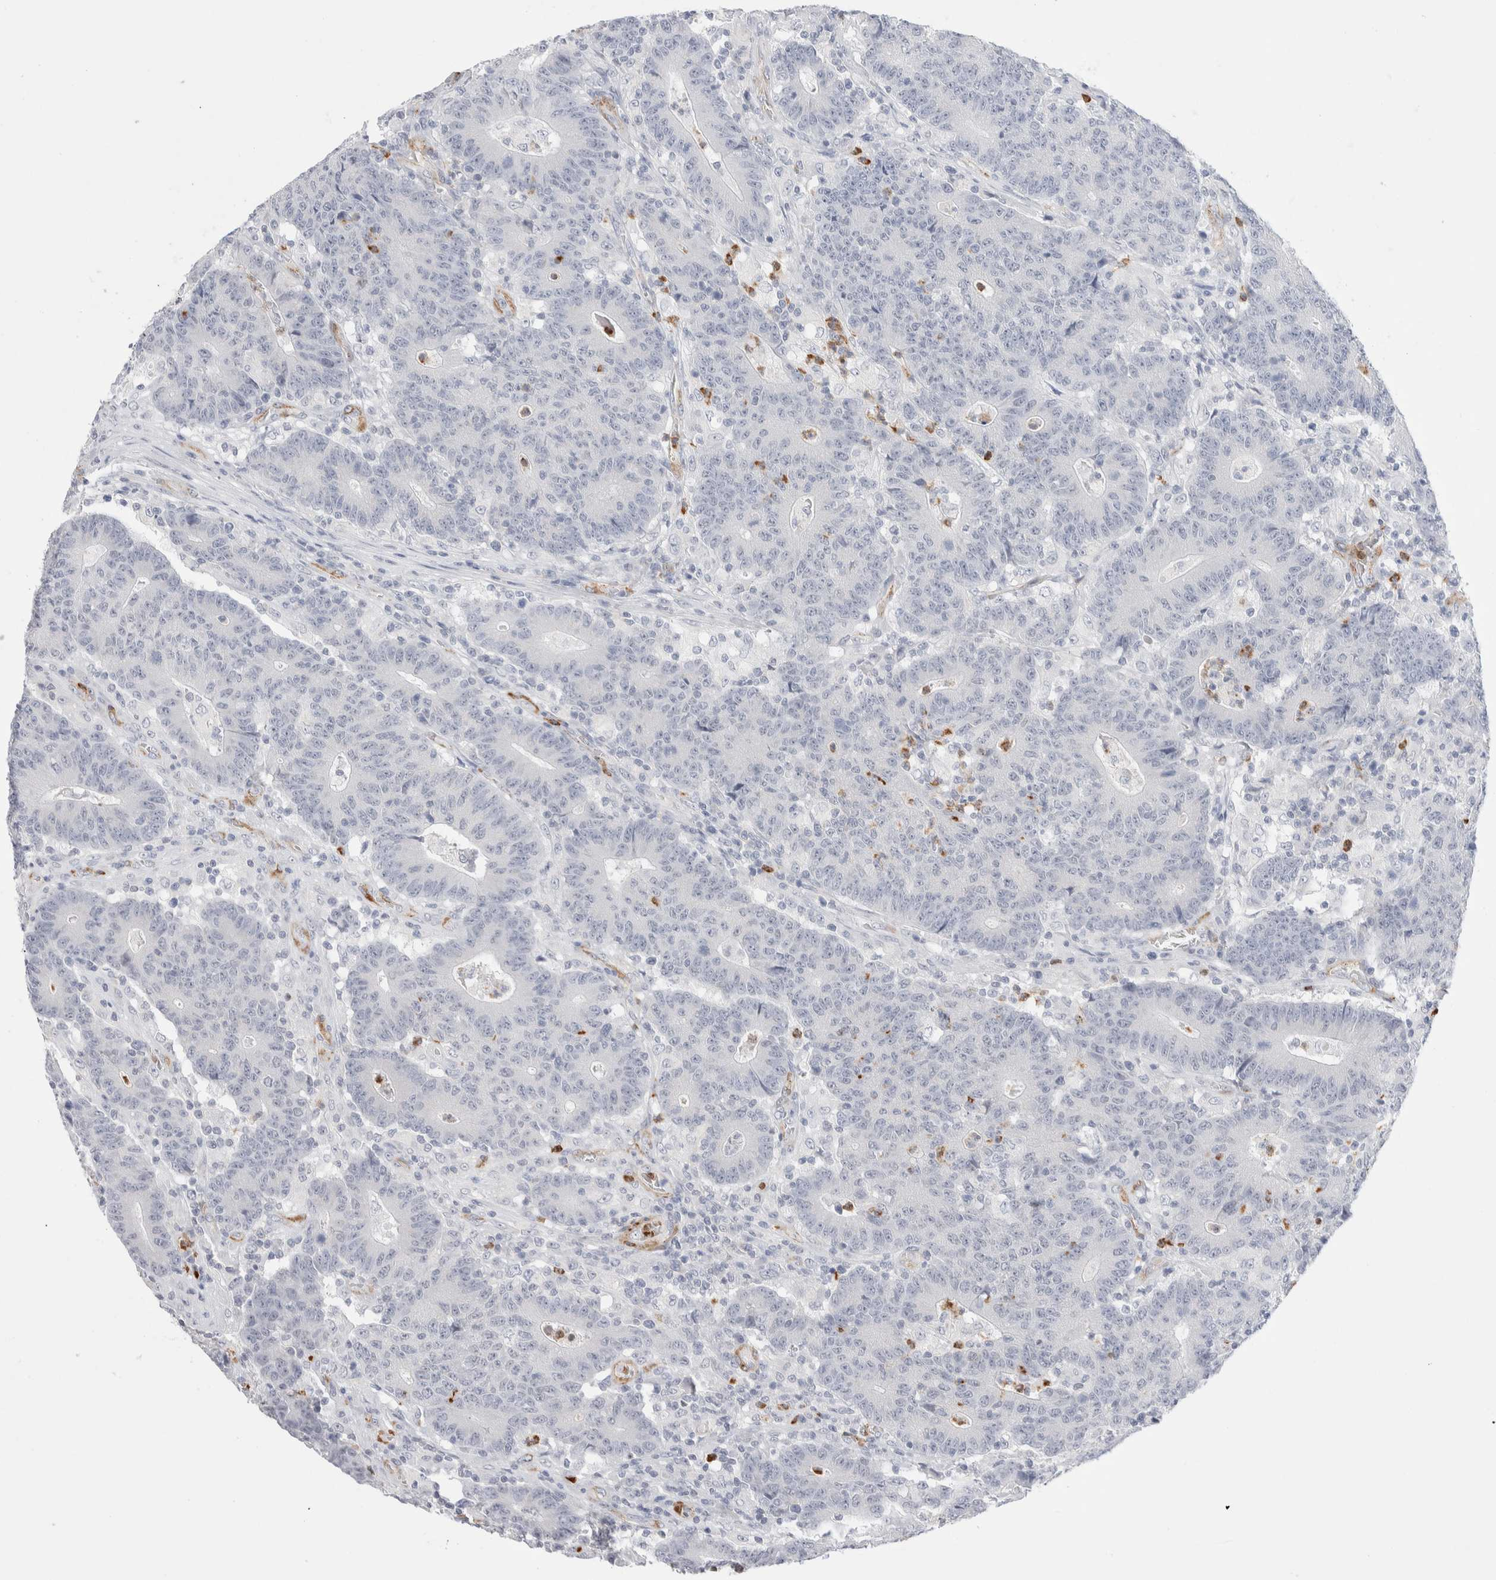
{"staining": {"intensity": "negative", "quantity": "none", "location": "none"}, "tissue": "colorectal cancer", "cell_type": "Tumor cells", "image_type": "cancer", "snomed": [{"axis": "morphology", "description": "Normal tissue, NOS"}, {"axis": "morphology", "description": "Adenocarcinoma, NOS"}, {"axis": "topography", "description": "Colon"}], "caption": "Protein analysis of colorectal cancer reveals no significant staining in tumor cells.", "gene": "SEPTIN4", "patient": {"sex": "female", "age": 75}}